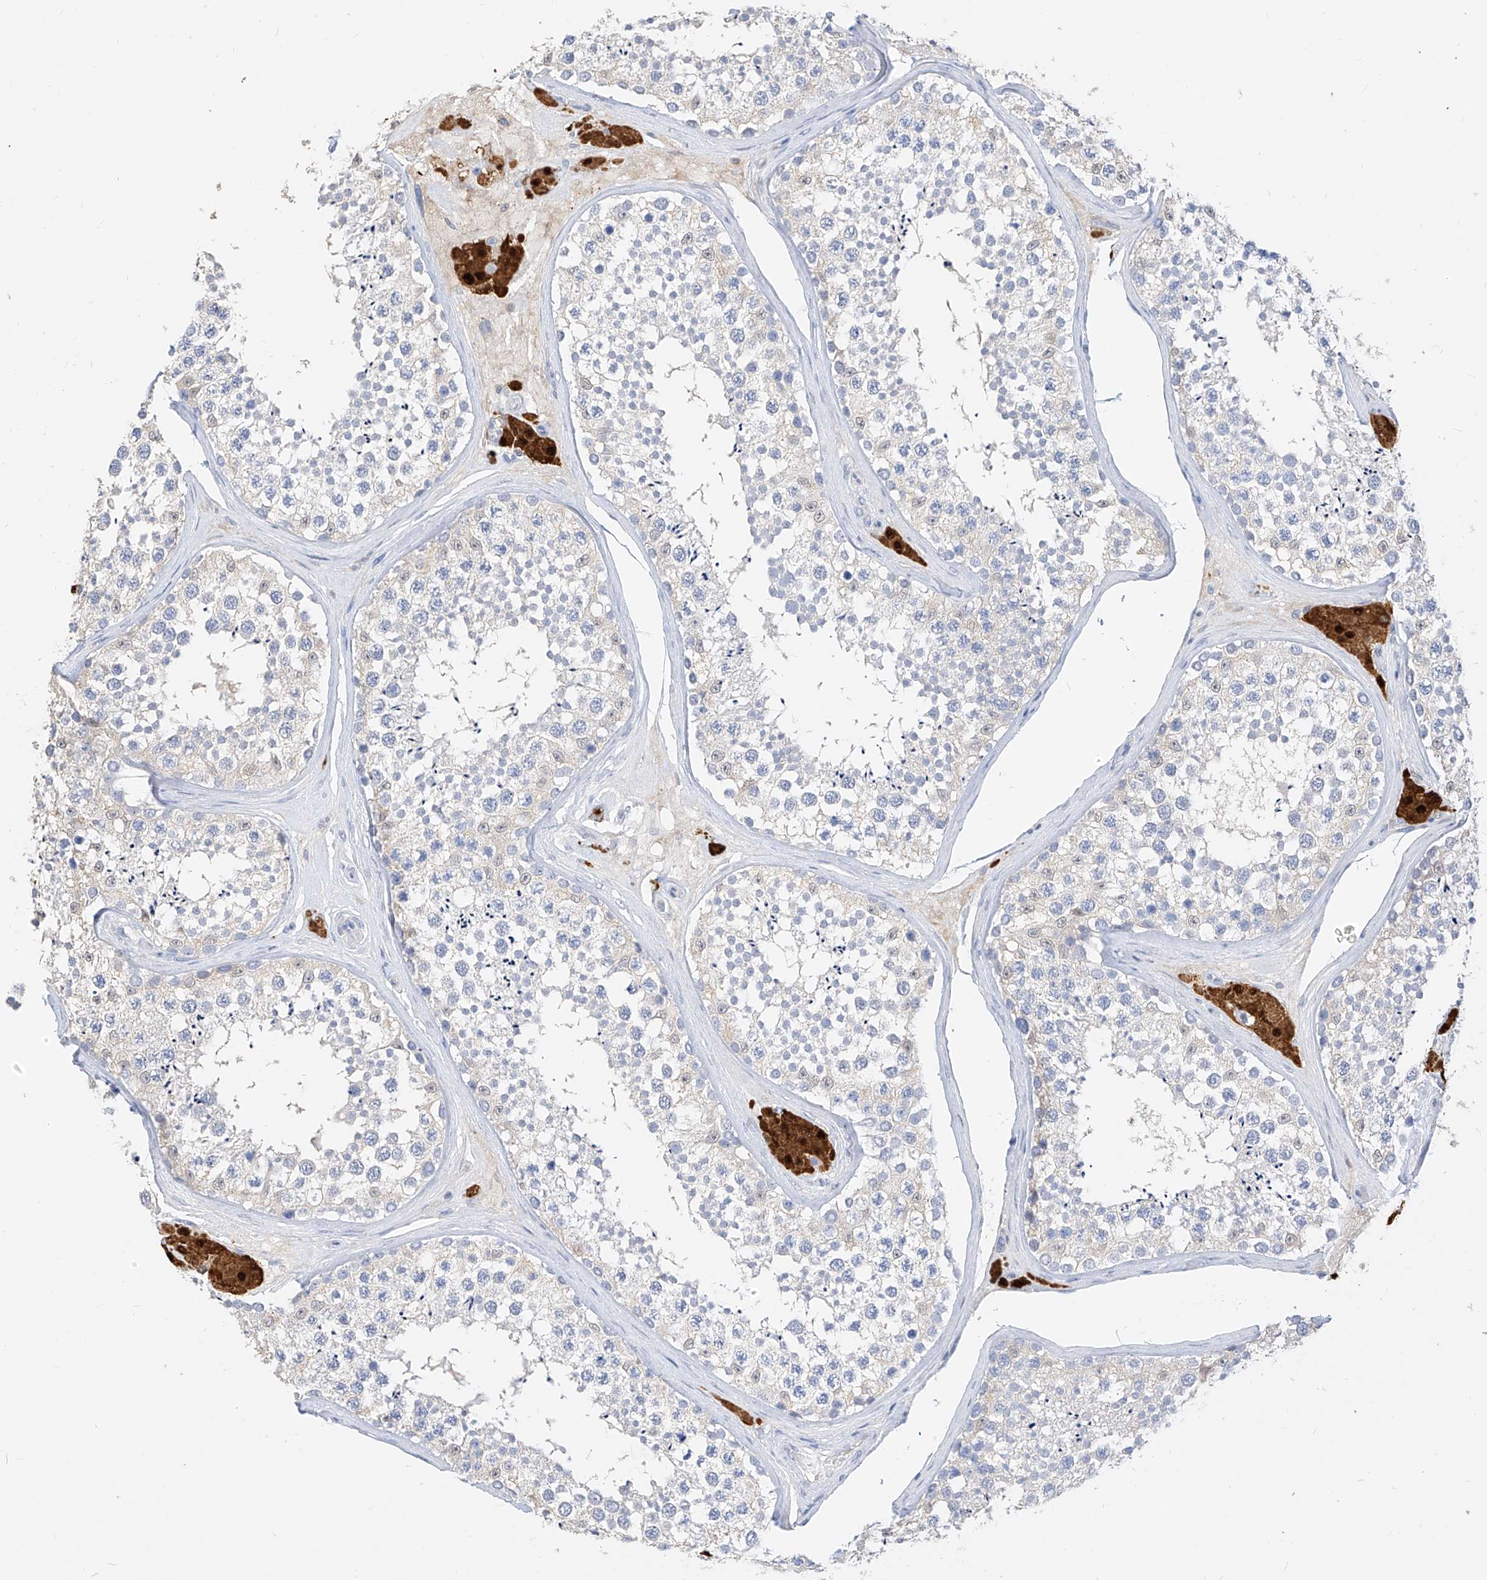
{"staining": {"intensity": "negative", "quantity": "none", "location": "none"}, "tissue": "testis", "cell_type": "Cells in seminiferous ducts", "image_type": "normal", "snomed": [{"axis": "morphology", "description": "Normal tissue, NOS"}, {"axis": "topography", "description": "Testis"}], "caption": "Cells in seminiferous ducts show no significant staining in normal testis. Brightfield microscopy of immunohistochemistry (IHC) stained with DAB (3,3'-diaminobenzidine) (brown) and hematoxylin (blue), captured at high magnification.", "gene": "ZZEF1", "patient": {"sex": "male", "age": 46}}